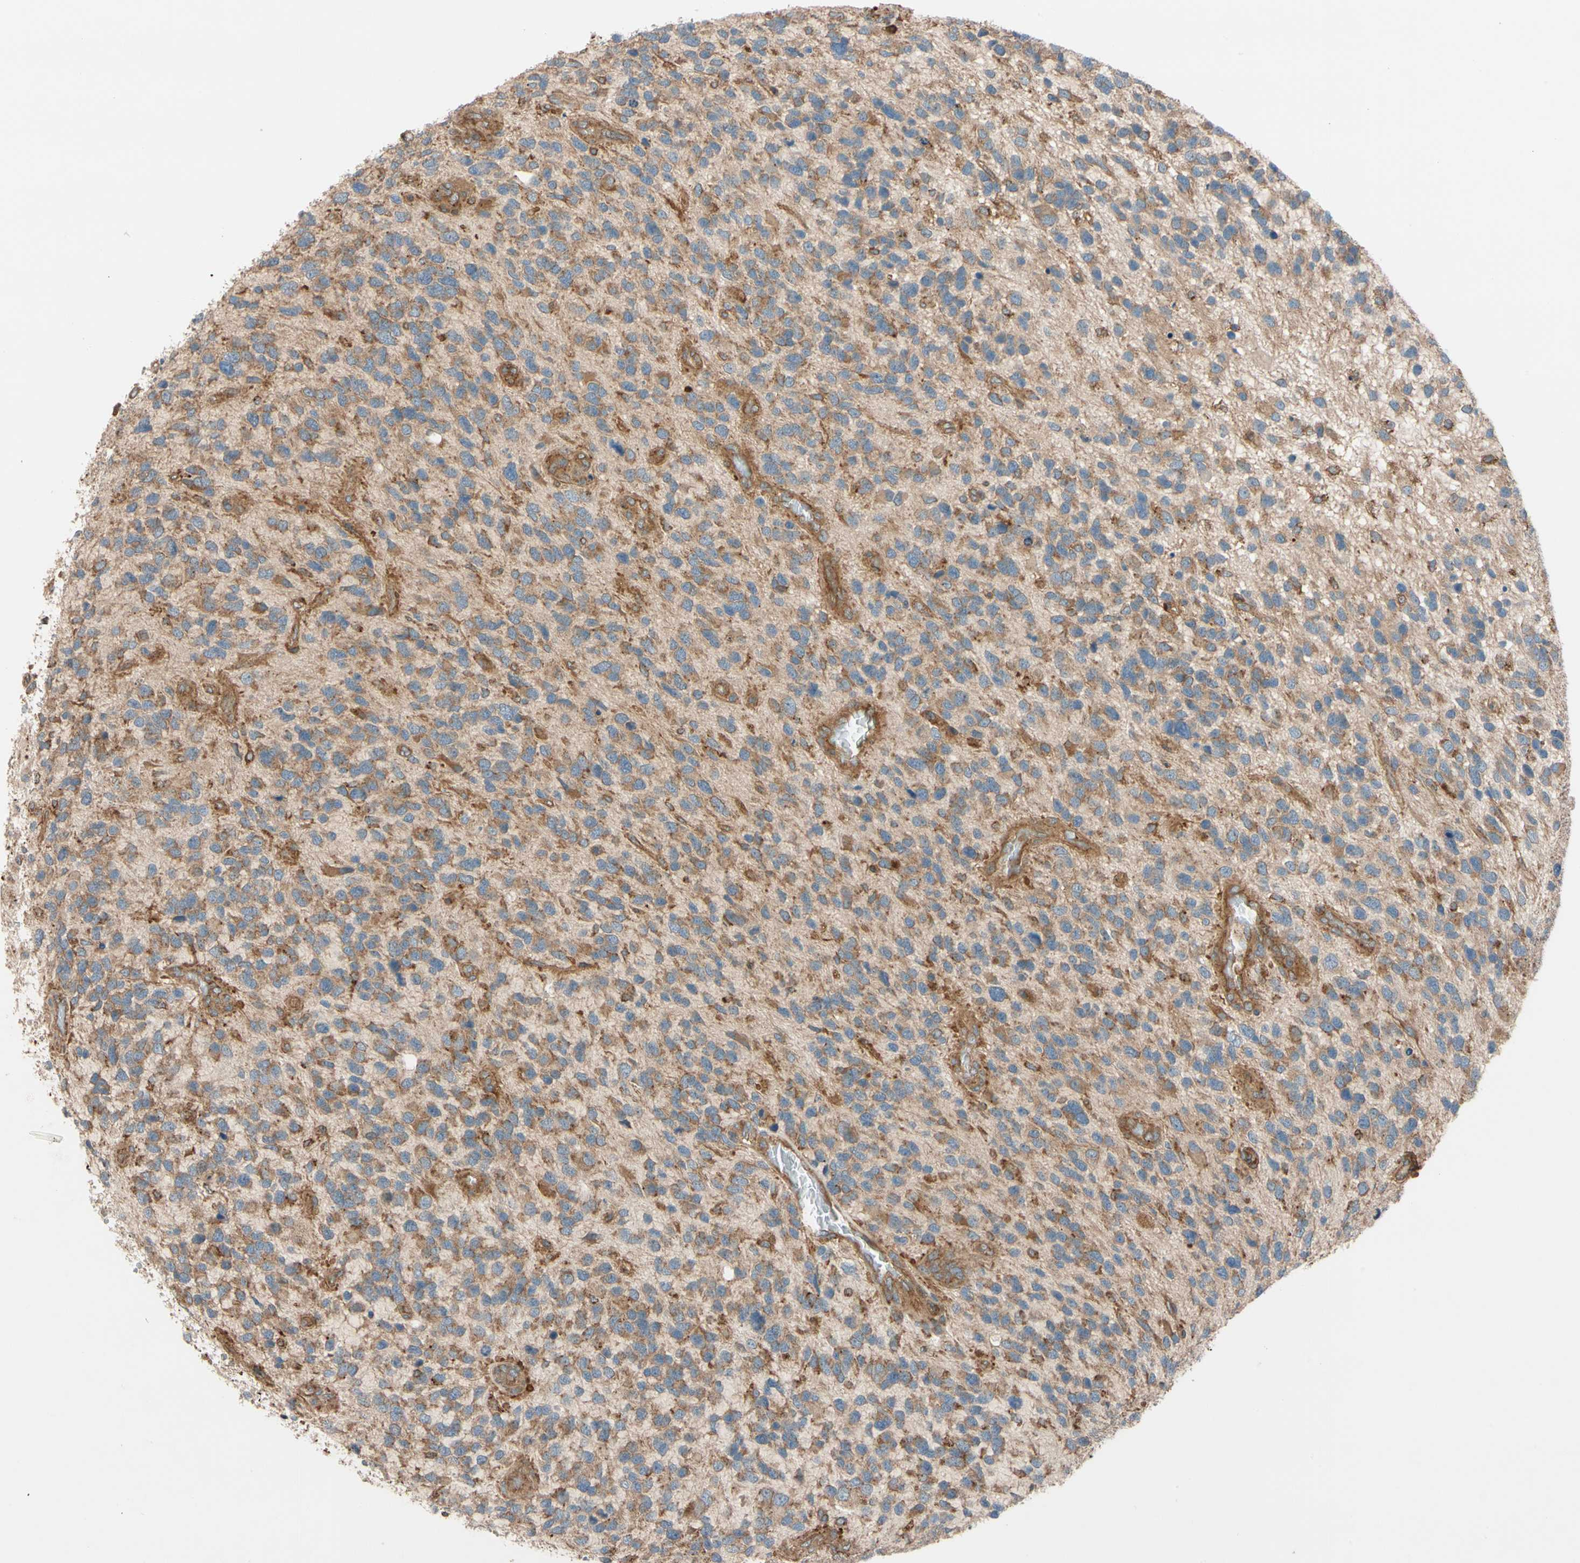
{"staining": {"intensity": "moderate", "quantity": ">75%", "location": "cytoplasmic/membranous"}, "tissue": "glioma", "cell_type": "Tumor cells", "image_type": "cancer", "snomed": [{"axis": "morphology", "description": "Glioma, malignant, High grade"}, {"axis": "topography", "description": "Brain"}], "caption": "Immunohistochemical staining of malignant glioma (high-grade) demonstrates medium levels of moderate cytoplasmic/membranous protein positivity in about >75% of tumor cells.", "gene": "PHYH", "patient": {"sex": "female", "age": 58}}